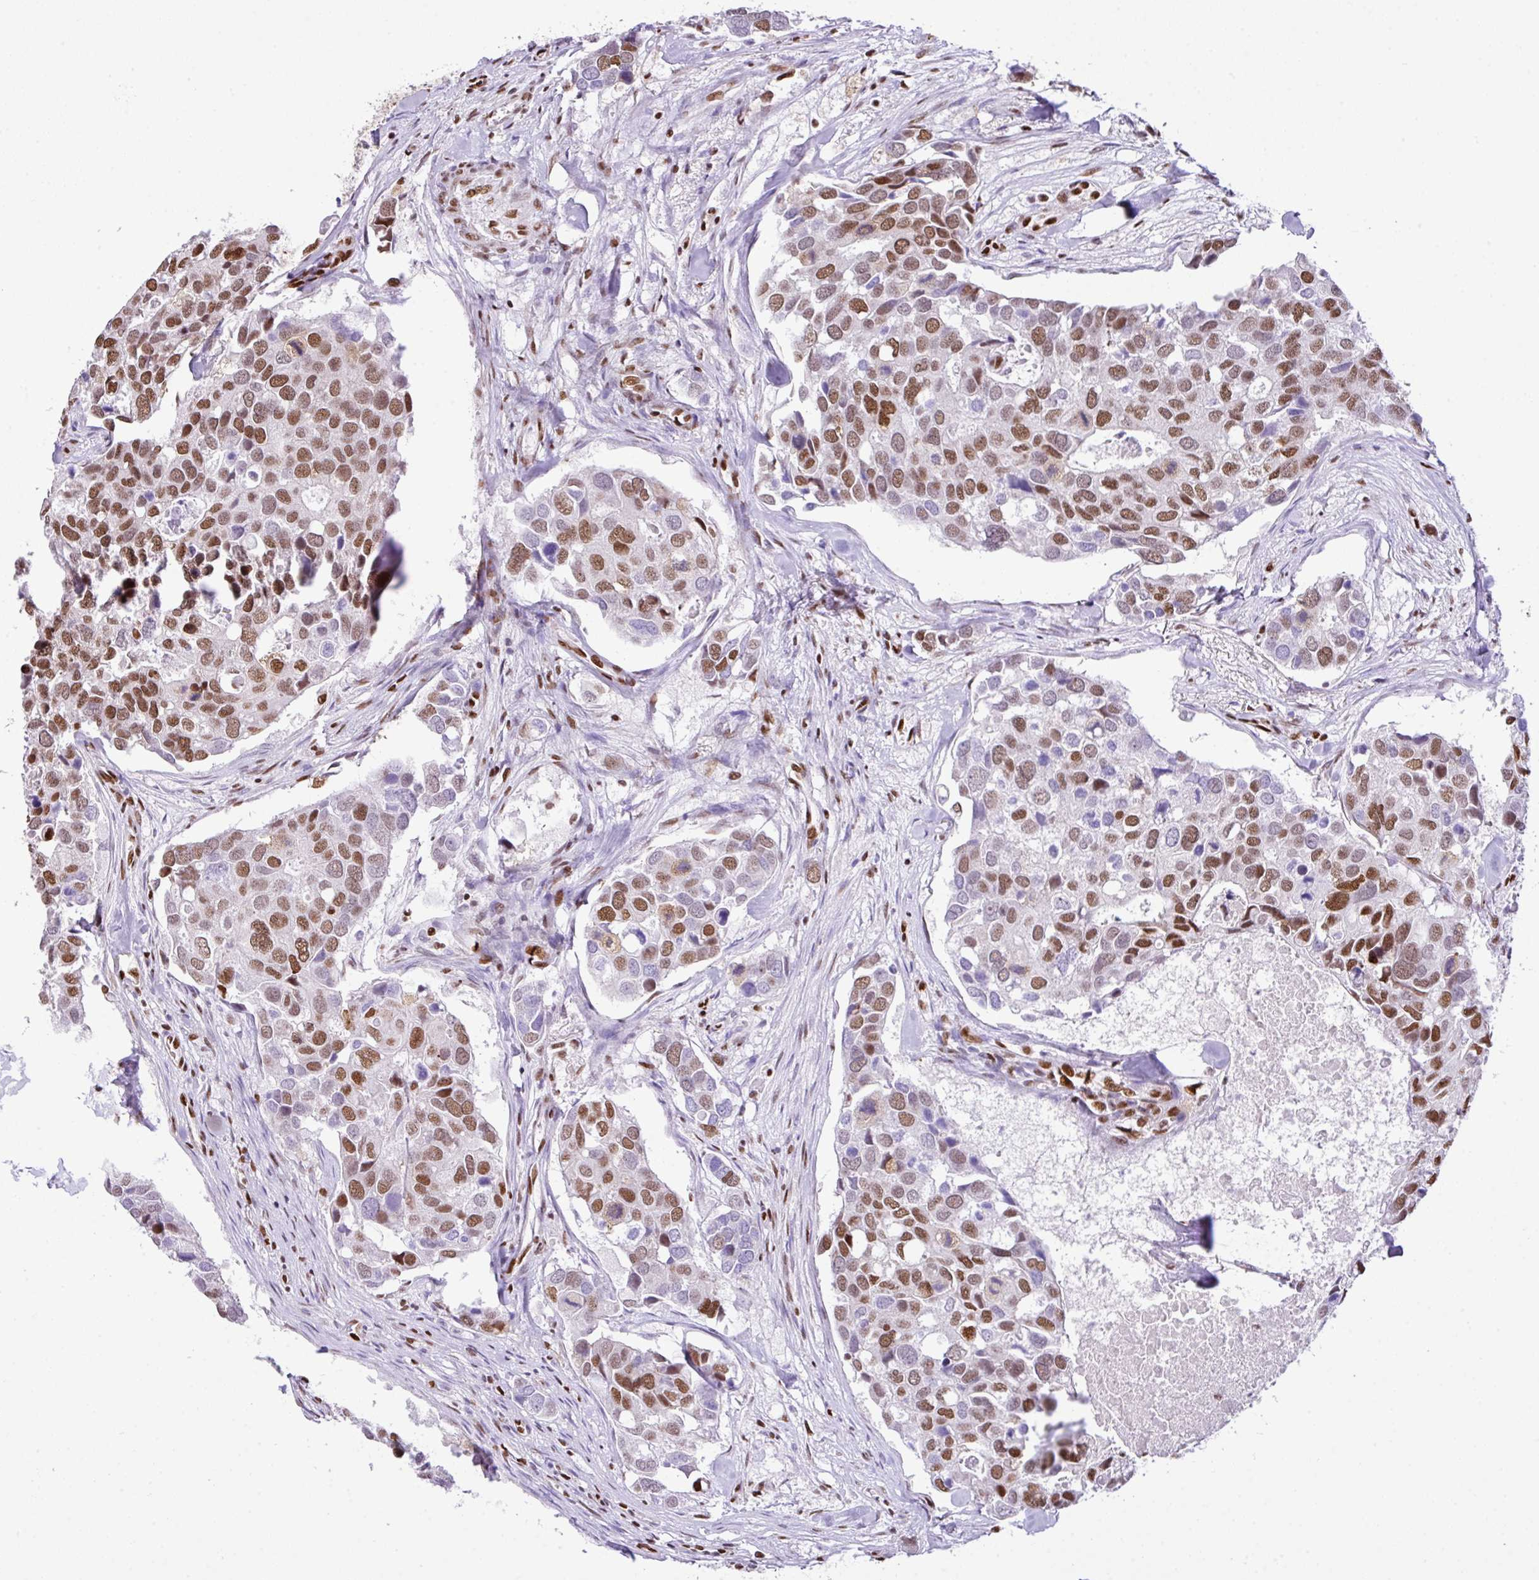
{"staining": {"intensity": "moderate", "quantity": "25%-75%", "location": "nuclear"}, "tissue": "breast cancer", "cell_type": "Tumor cells", "image_type": "cancer", "snomed": [{"axis": "morphology", "description": "Duct carcinoma"}, {"axis": "topography", "description": "Breast"}], "caption": "The photomicrograph displays immunohistochemical staining of breast infiltrating ductal carcinoma. There is moderate nuclear staining is identified in approximately 25%-75% of tumor cells. Using DAB (3,3'-diaminobenzidine) (brown) and hematoxylin (blue) stains, captured at high magnification using brightfield microscopy.", "gene": "RARG", "patient": {"sex": "female", "age": 83}}